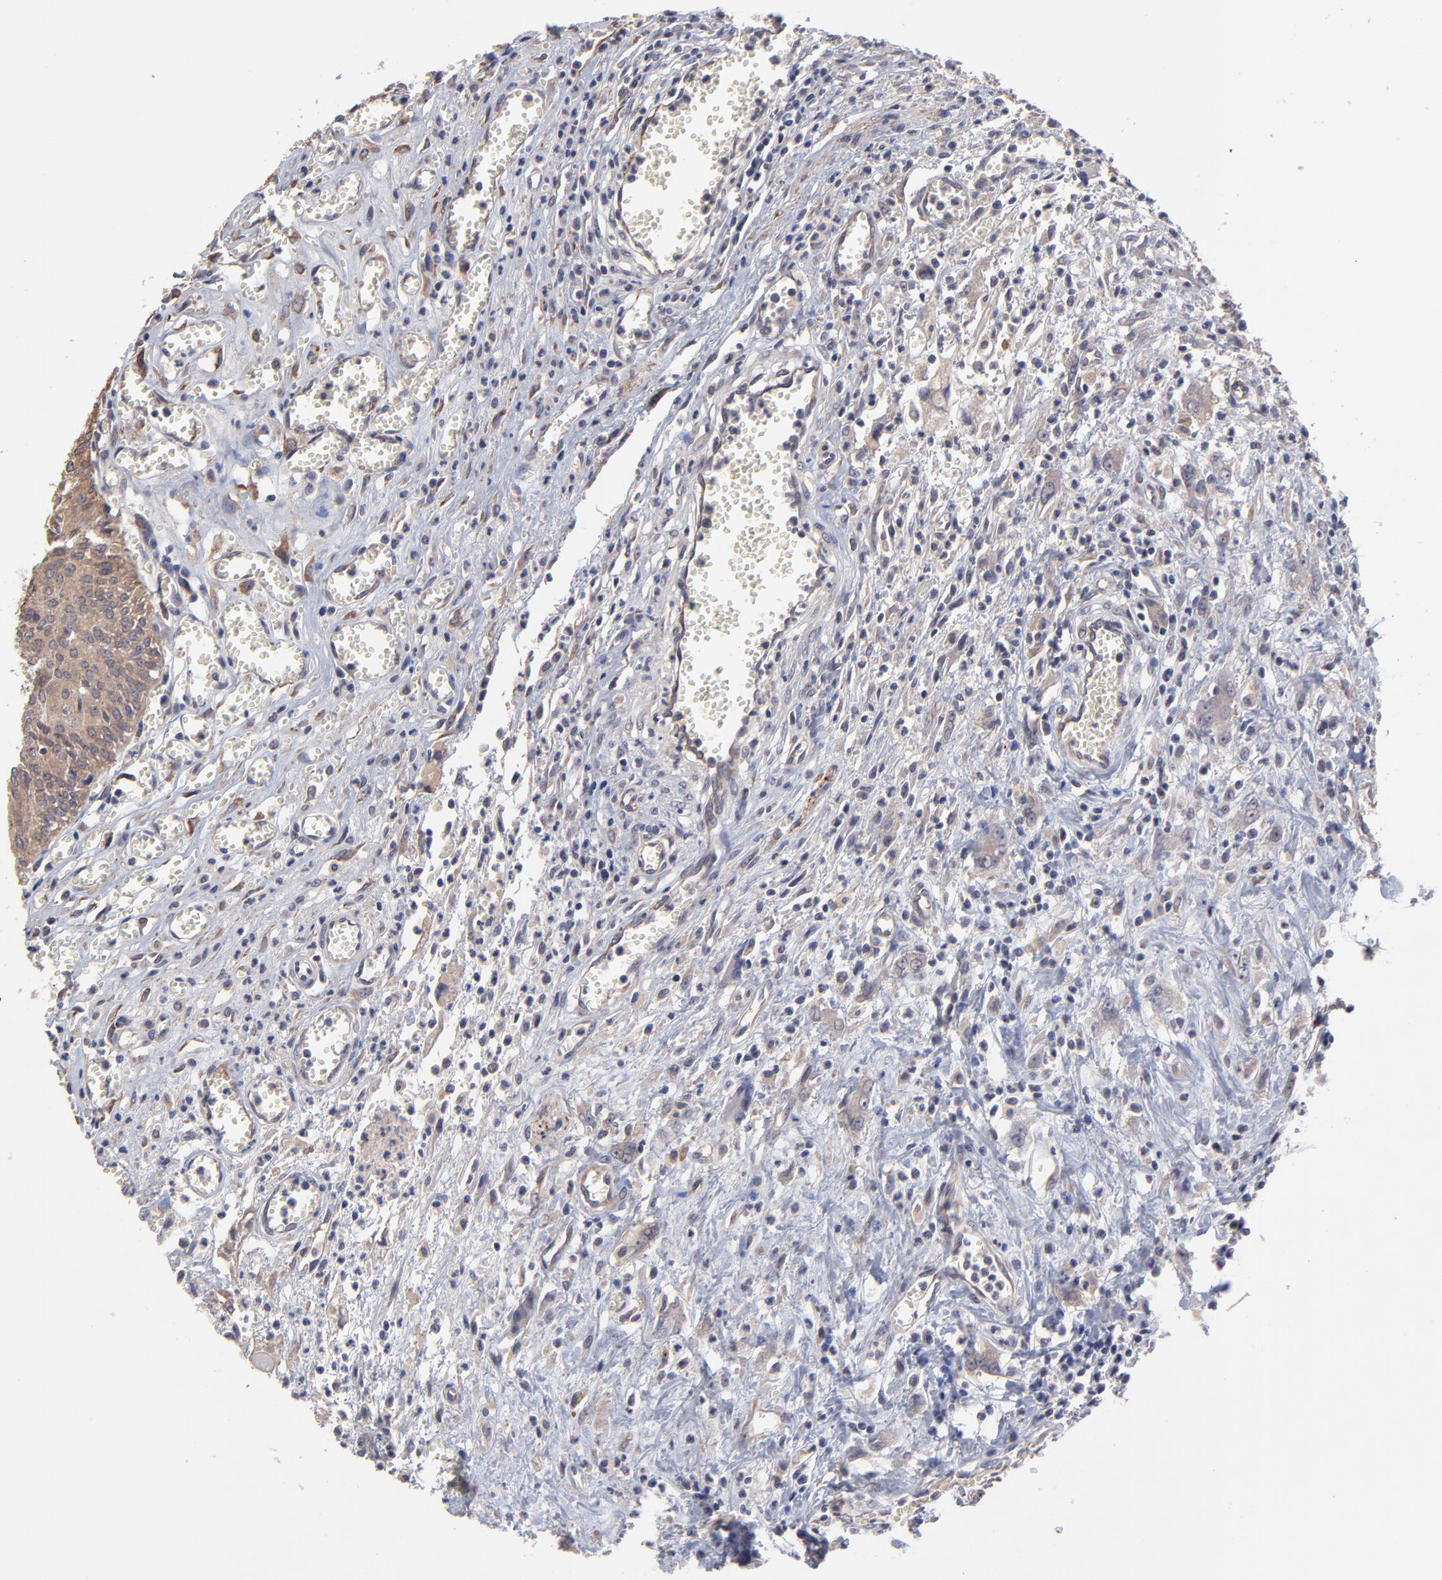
{"staining": {"intensity": "moderate", "quantity": ">75%", "location": "cytoplasmic/membranous"}, "tissue": "urothelial cancer", "cell_type": "Tumor cells", "image_type": "cancer", "snomed": [{"axis": "morphology", "description": "Urothelial carcinoma, High grade"}, {"axis": "topography", "description": "Urinary bladder"}], "caption": "This image demonstrates immunohistochemistry (IHC) staining of urothelial cancer, with medium moderate cytoplasmic/membranous positivity in approximately >75% of tumor cells.", "gene": "ZNF780B", "patient": {"sex": "male", "age": 66}}